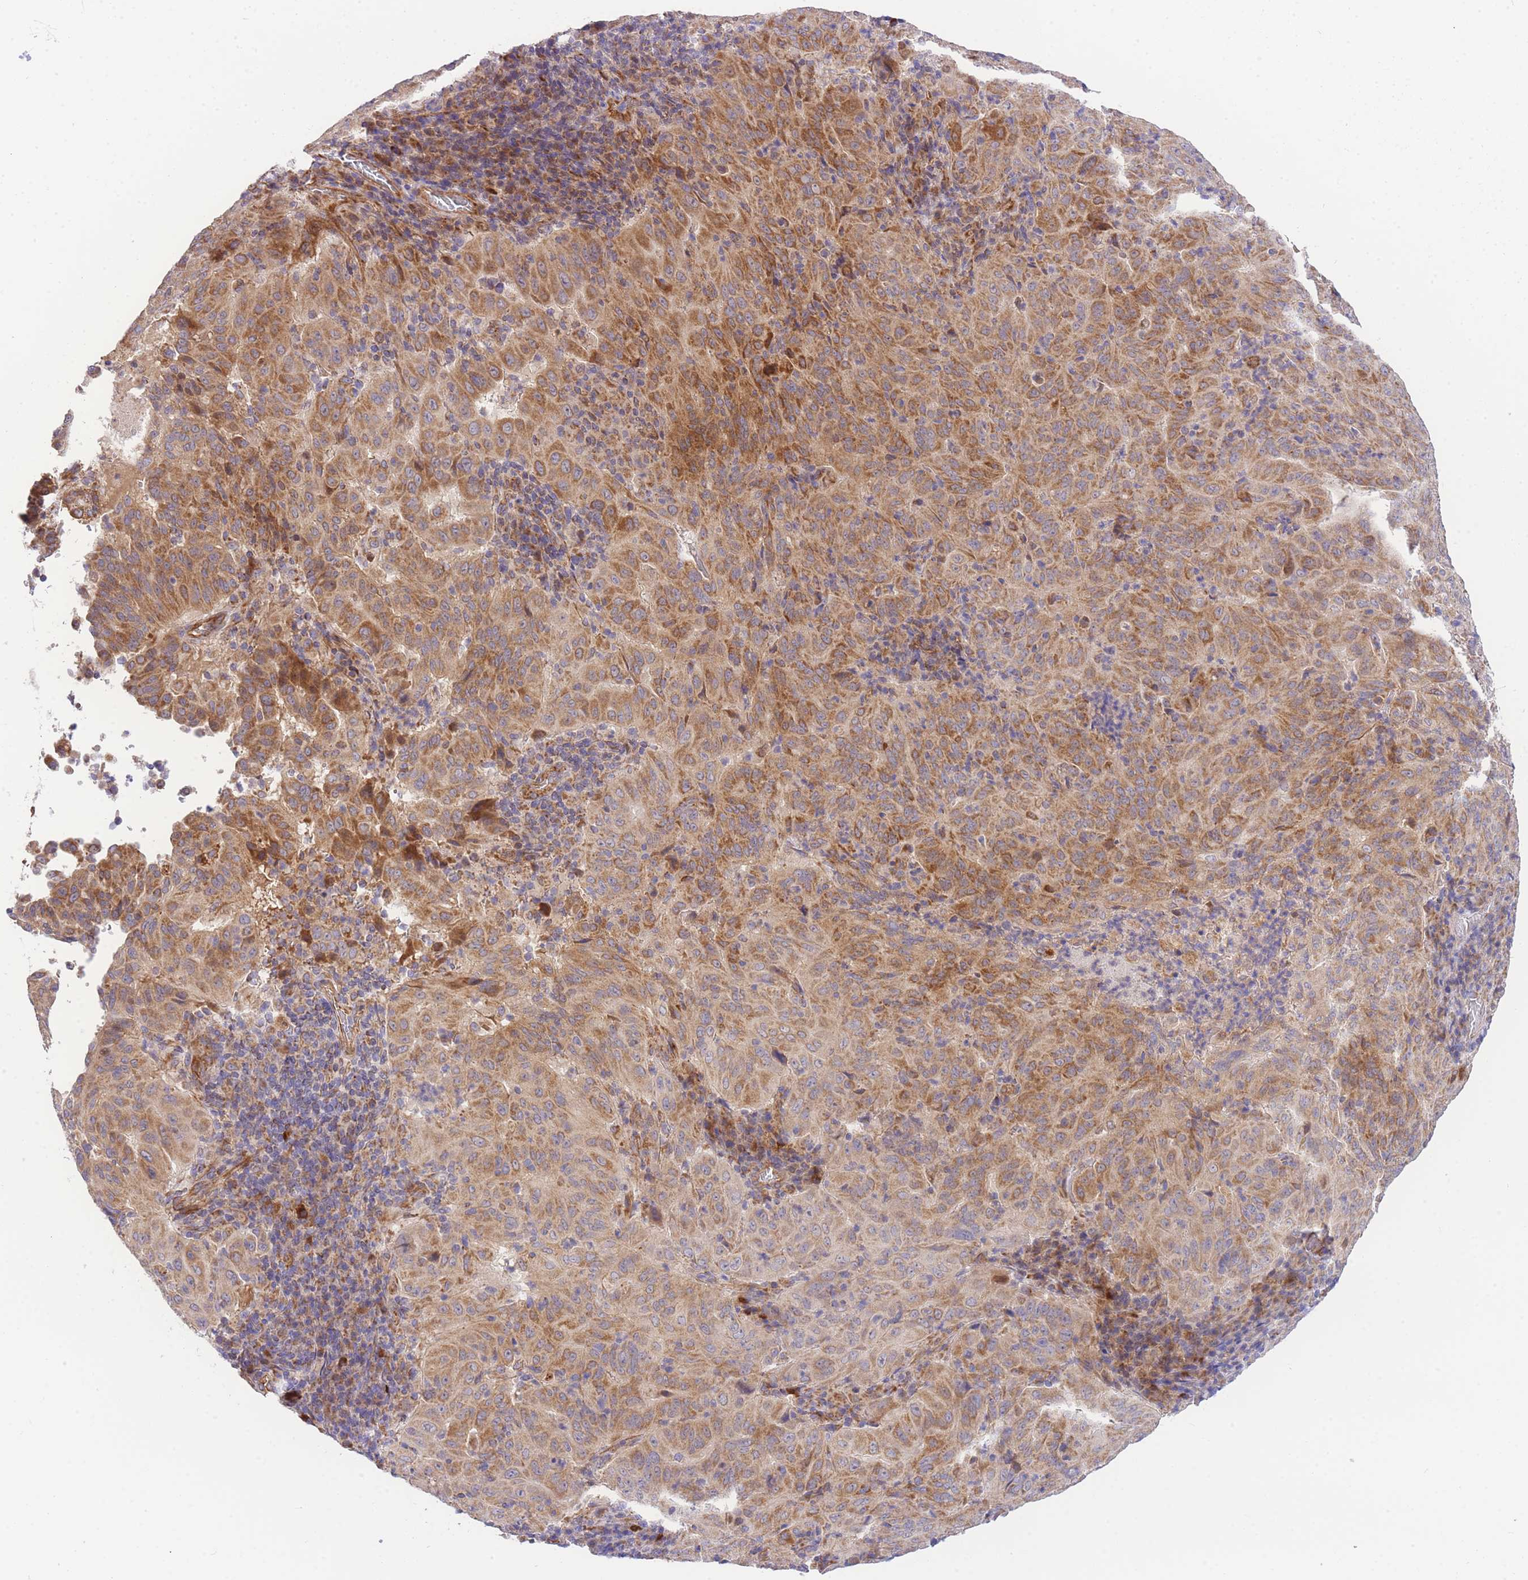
{"staining": {"intensity": "moderate", "quantity": ">75%", "location": "cytoplasmic/membranous"}, "tissue": "pancreatic cancer", "cell_type": "Tumor cells", "image_type": "cancer", "snomed": [{"axis": "morphology", "description": "Adenocarcinoma, NOS"}, {"axis": "topography", "description": "Pancreas"}], "caption": "IHC (DAB (3,3'-diaminobenzidine)) staining of pancreatic cancer displays moderate cytoplasmic/membranous protein staining in about >75% of tumor cells.", "gene": "MTRES1", "patient": {"sex": "male", "age": 63}}